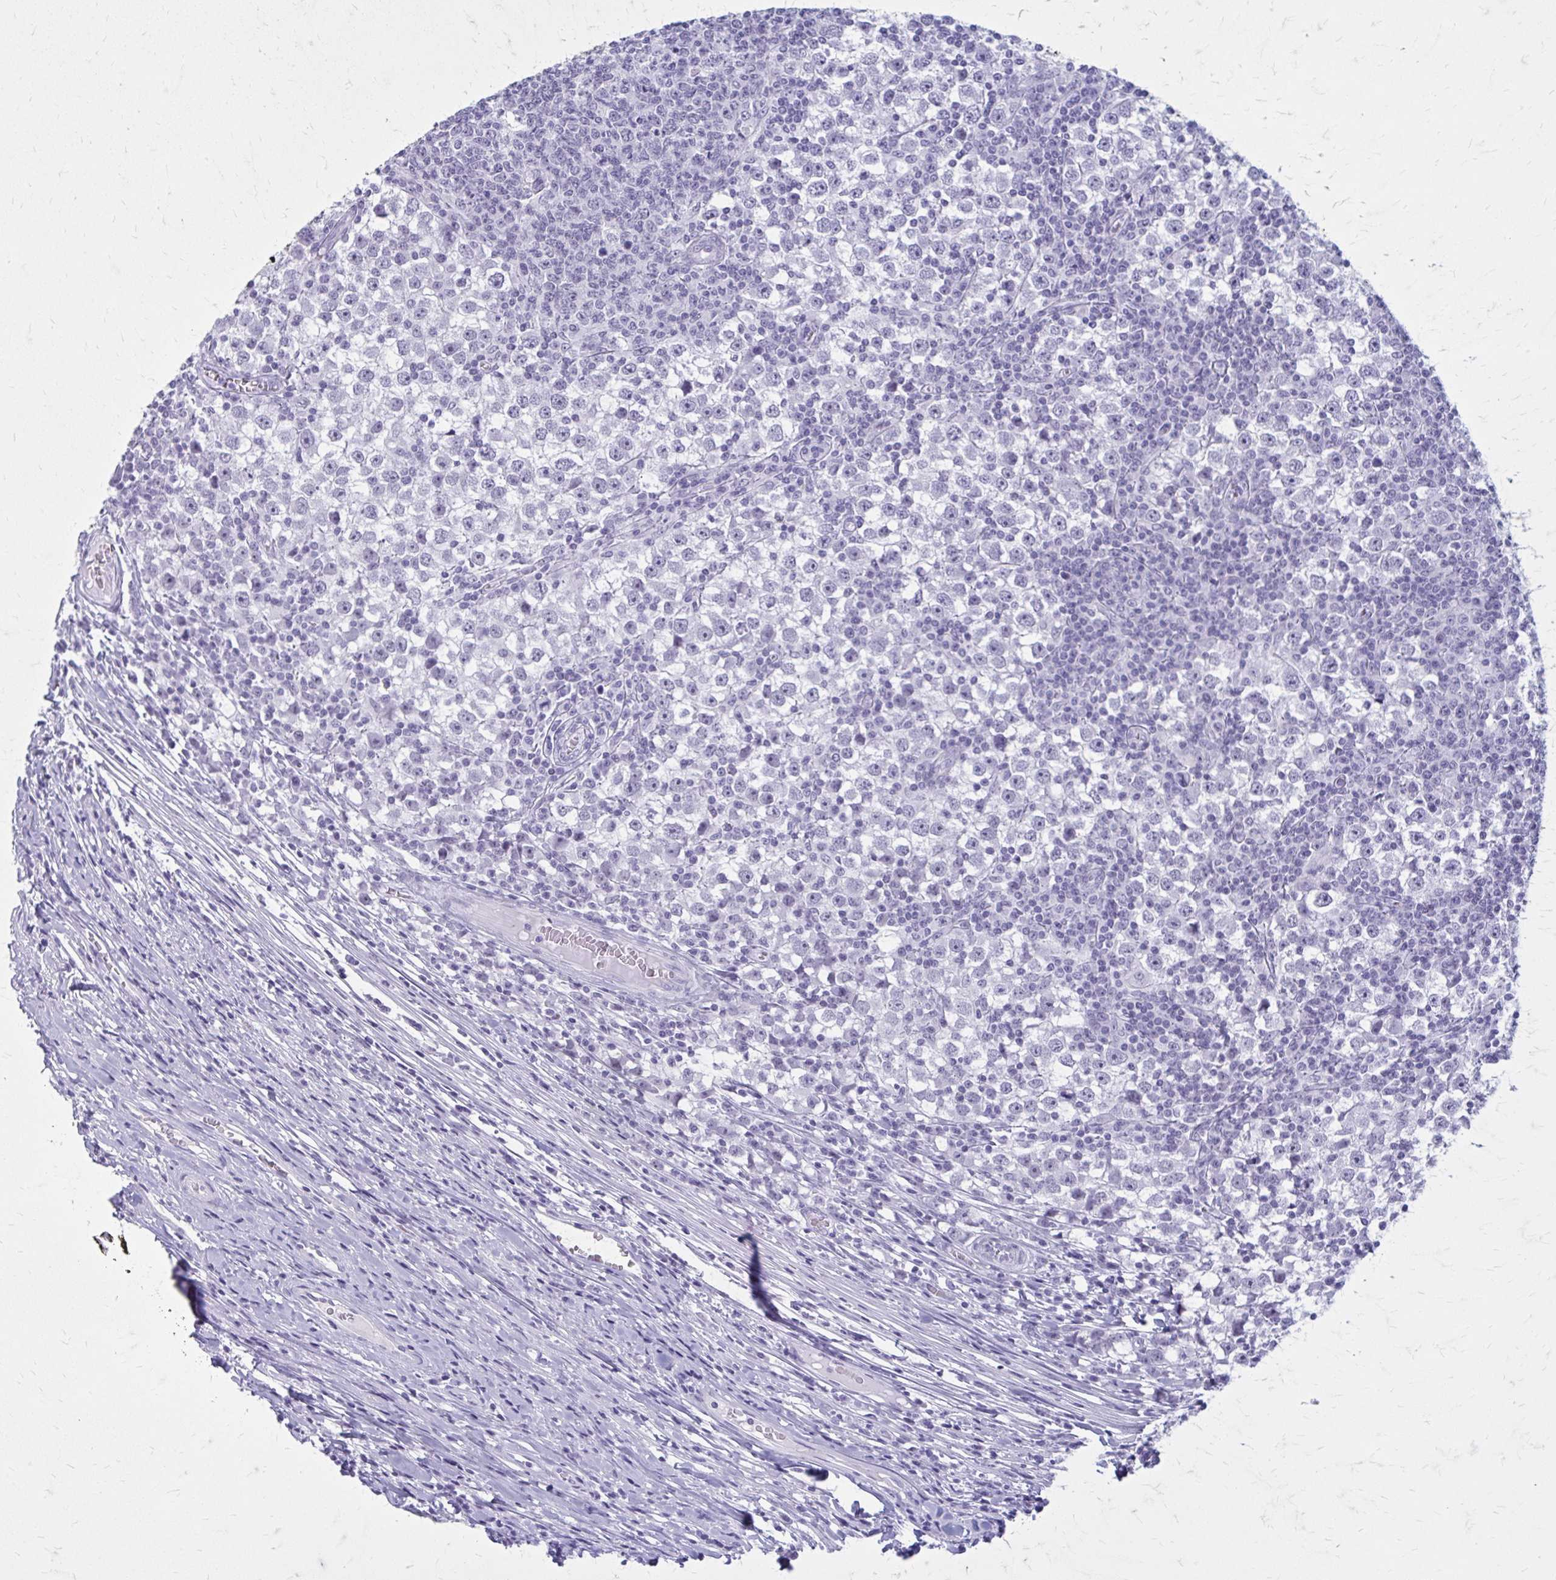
{"staining": {"intensity": "negative", "quantity": "none", "location": "none"}, "tissue": "testis cancer", "cell_type": "Tumor cells", "image_type": "cancer", "snomed": [{"axis": "morphology", "description": "Seminoma, NOS"}, {"axis": "topography", "description": "Testis"}], "caption": "This photomicrograph is of seminoma (testis) stained with IHC to label a protein in brown with the nuclei are counter-stained blue. There is no positivity in tumor cells.", "gene": "GAD1", "patient": {"sex": "male", "age": 65}}